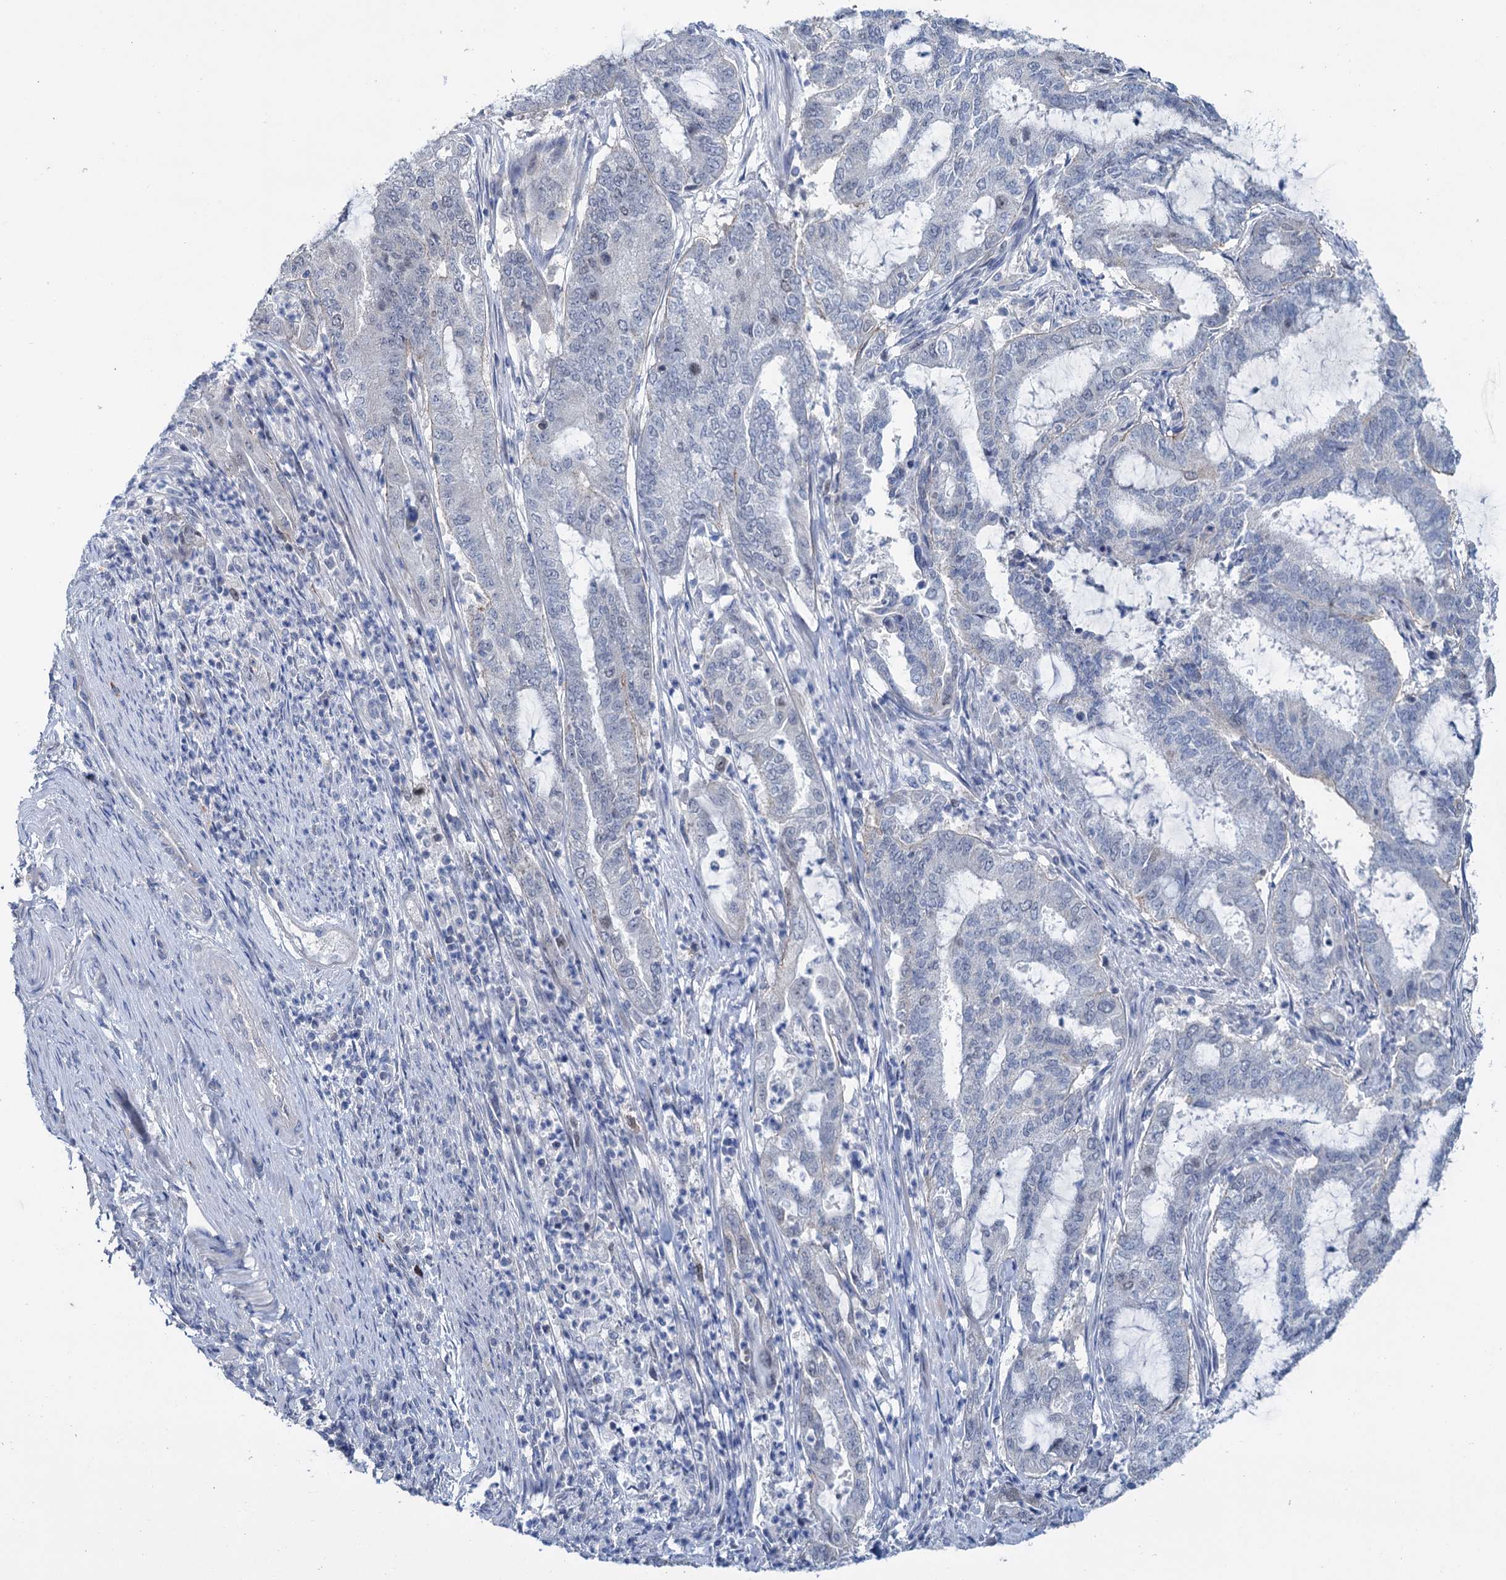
{"staining": {"intensity": "negative", "quantity": "none", "location": "none"}, "tissue": "endometrial cancer", "cell_type": "Tumor cells", "image_type": "cancer", "snomed": [{"axis": "morphology", "description": "Adenocarcinoma, NOS"}, {"axis": "topography", "description": "Endometrium"}], "caption": "The micrograph reveals no staining of tumor cells in adenocarcinoma (endometrial).", "gene": "FAM111B", "patient": {"sex": "female", "age": 51}}